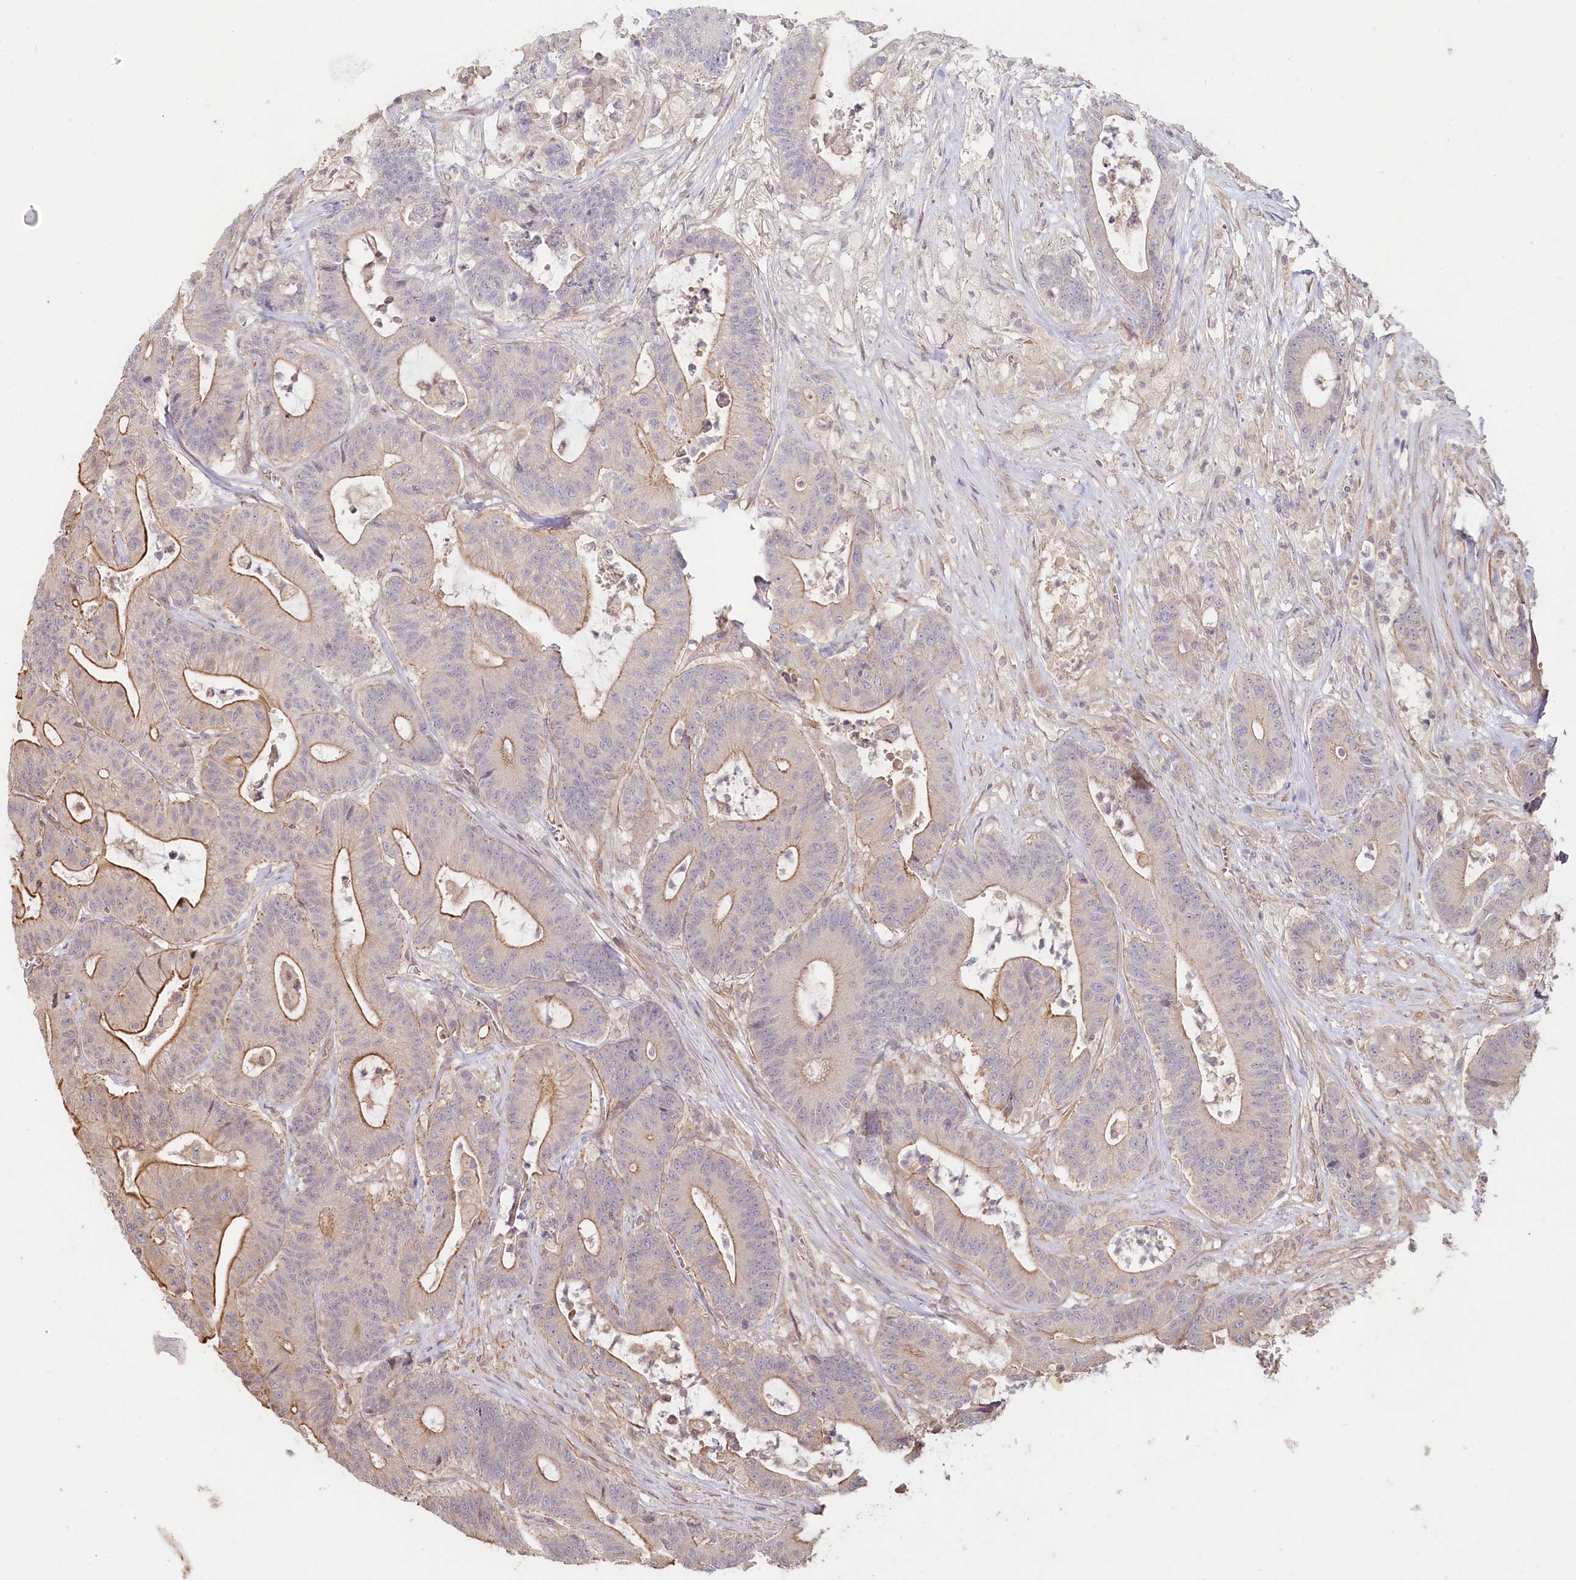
{"staining": {"intensity": "moderate", "quantity": "25%-75%", "location": "cytoplasmic/membranous"}, "tissue": "colorectal cancer", "cell_type": "Tumor cells", "image_type": "cancer", "snomed": [{"axis": "morphology", "description": "Adenocarcinoma, NOS"}, {"axis": "topography", "description": "Colon"}], "caption": "This histopathology image reveals immunohistochemistry (IHC) staining of human adenocarcinoma (colorectal), with medium moderate cytoplasmic/membranous staining in about 25%-75% of tumor cells.", "gene": "TCHP", "patient": {"sex": "female", "age": 84}}